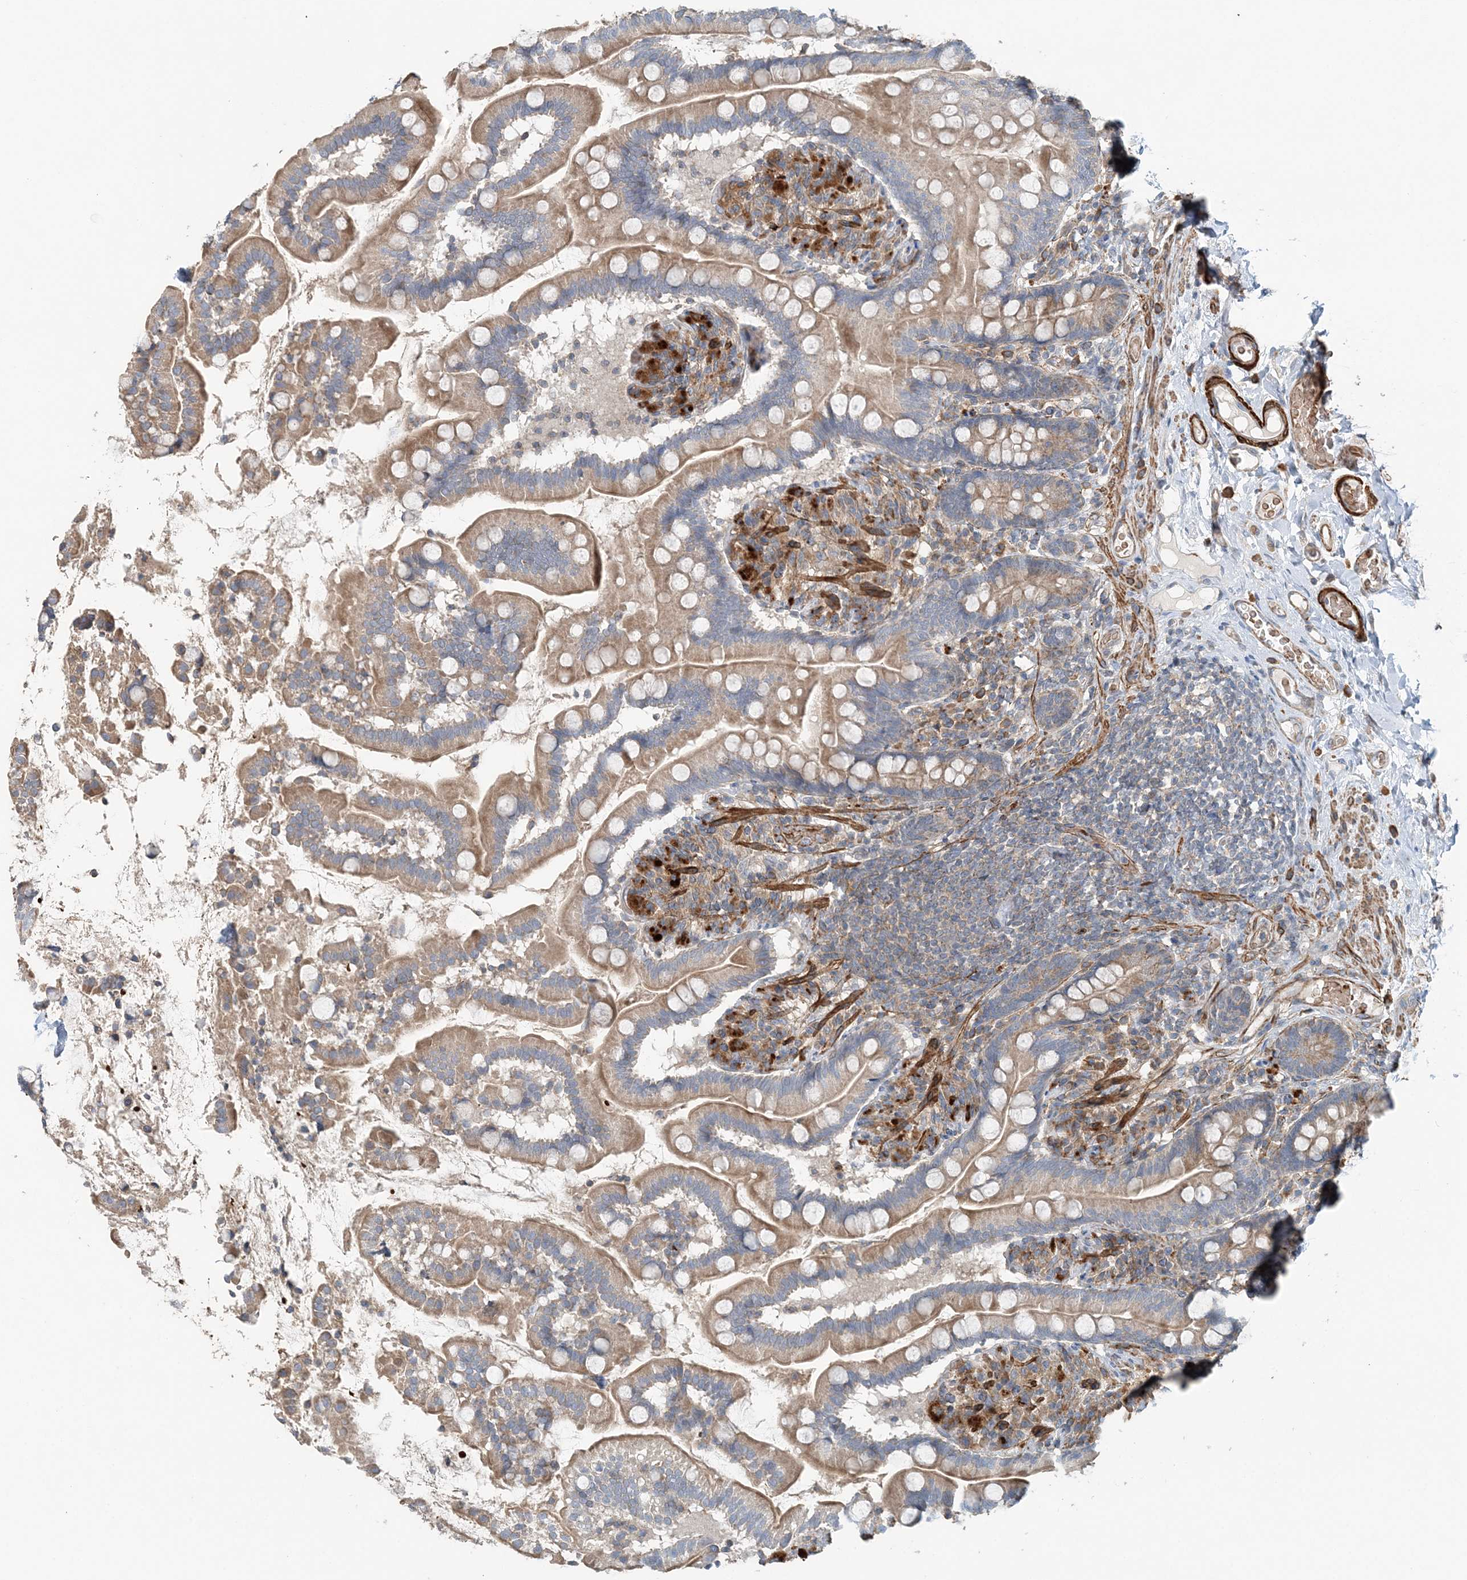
{"staining": {"intensity": "moderate", "quantity": ">75%", "location": "cytoplasmic/membranous"}, "tissue": "small intestine", "cell_type": "Glandular cells", "image_type": "normal", "snomed": [{"axis": "morphology", "description": "Normal tissue, NOS"}, {"axis": "topography", "description": "Small intestine"}], "caption": "Protein expression analysis of normal small intestine reveals moderate cytoplasmic/membranous positivity in approximately >75% of glandular cells. (IHC, brightfield microscopy, high magnification).", "gene": "TTI1", "patient": {"sex": "female", "age": 64}}